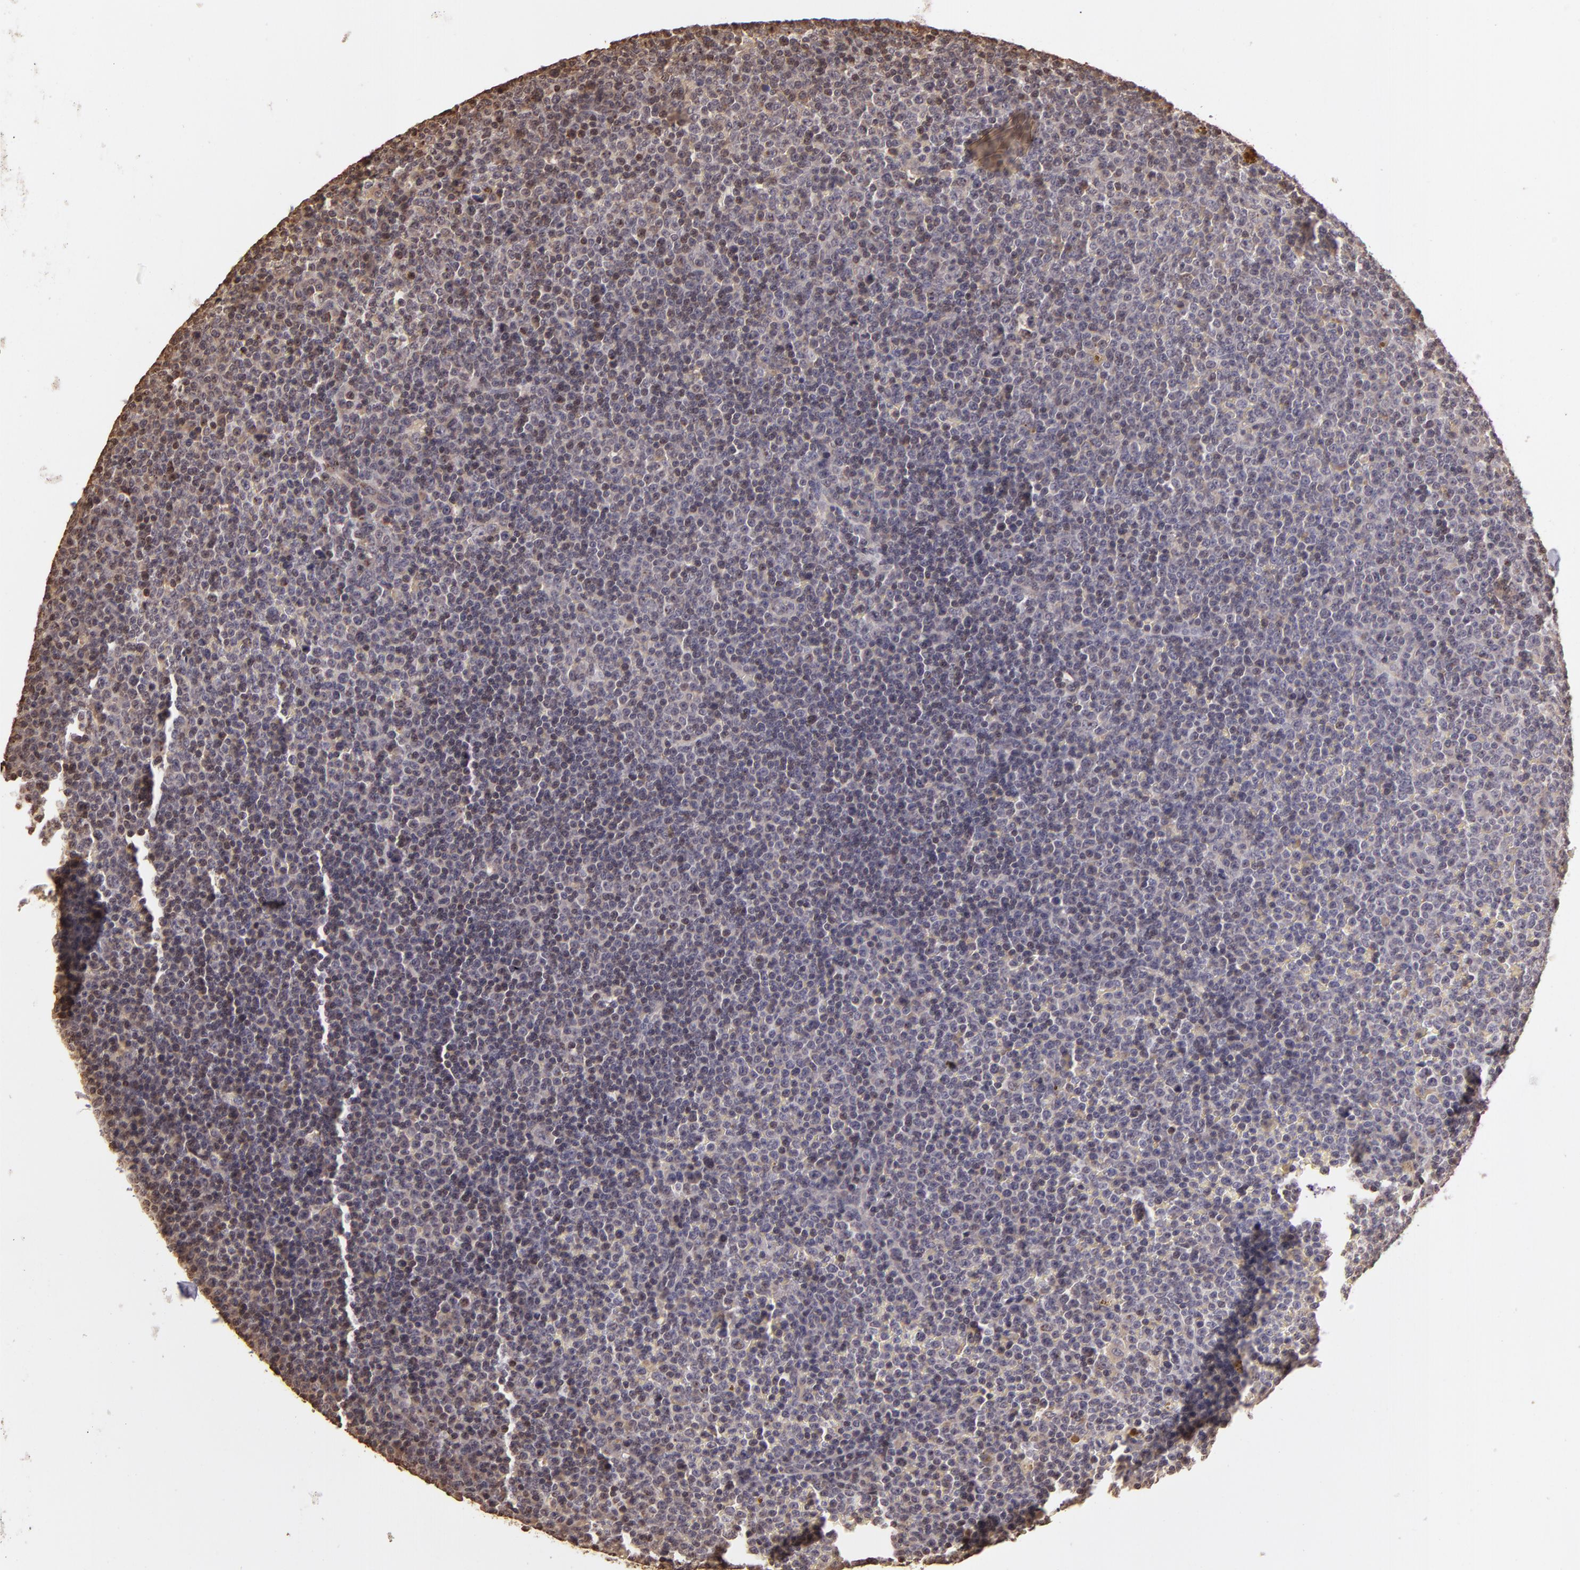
{"staining": {"intensity": "negative", "quantity": "none", "location": "none"}, "tissue": "lymphoma", "cell_type": "Tumor cells", "image_type": "cancer", "snomed": [{"axis": "morphology", "description": "Malignant lymphoma, non-Hodgkin's type, Low grade"}, {"axis": "topography", "description": "Lymph node"}], "caption": "IHC histopathology image of neoplastic tissue: human lymphoma stained with DAB reveals no significant protein positivity in tumor cells.", "gene": "ARPC2", "patient": {"sex": "male", "age": 50}}